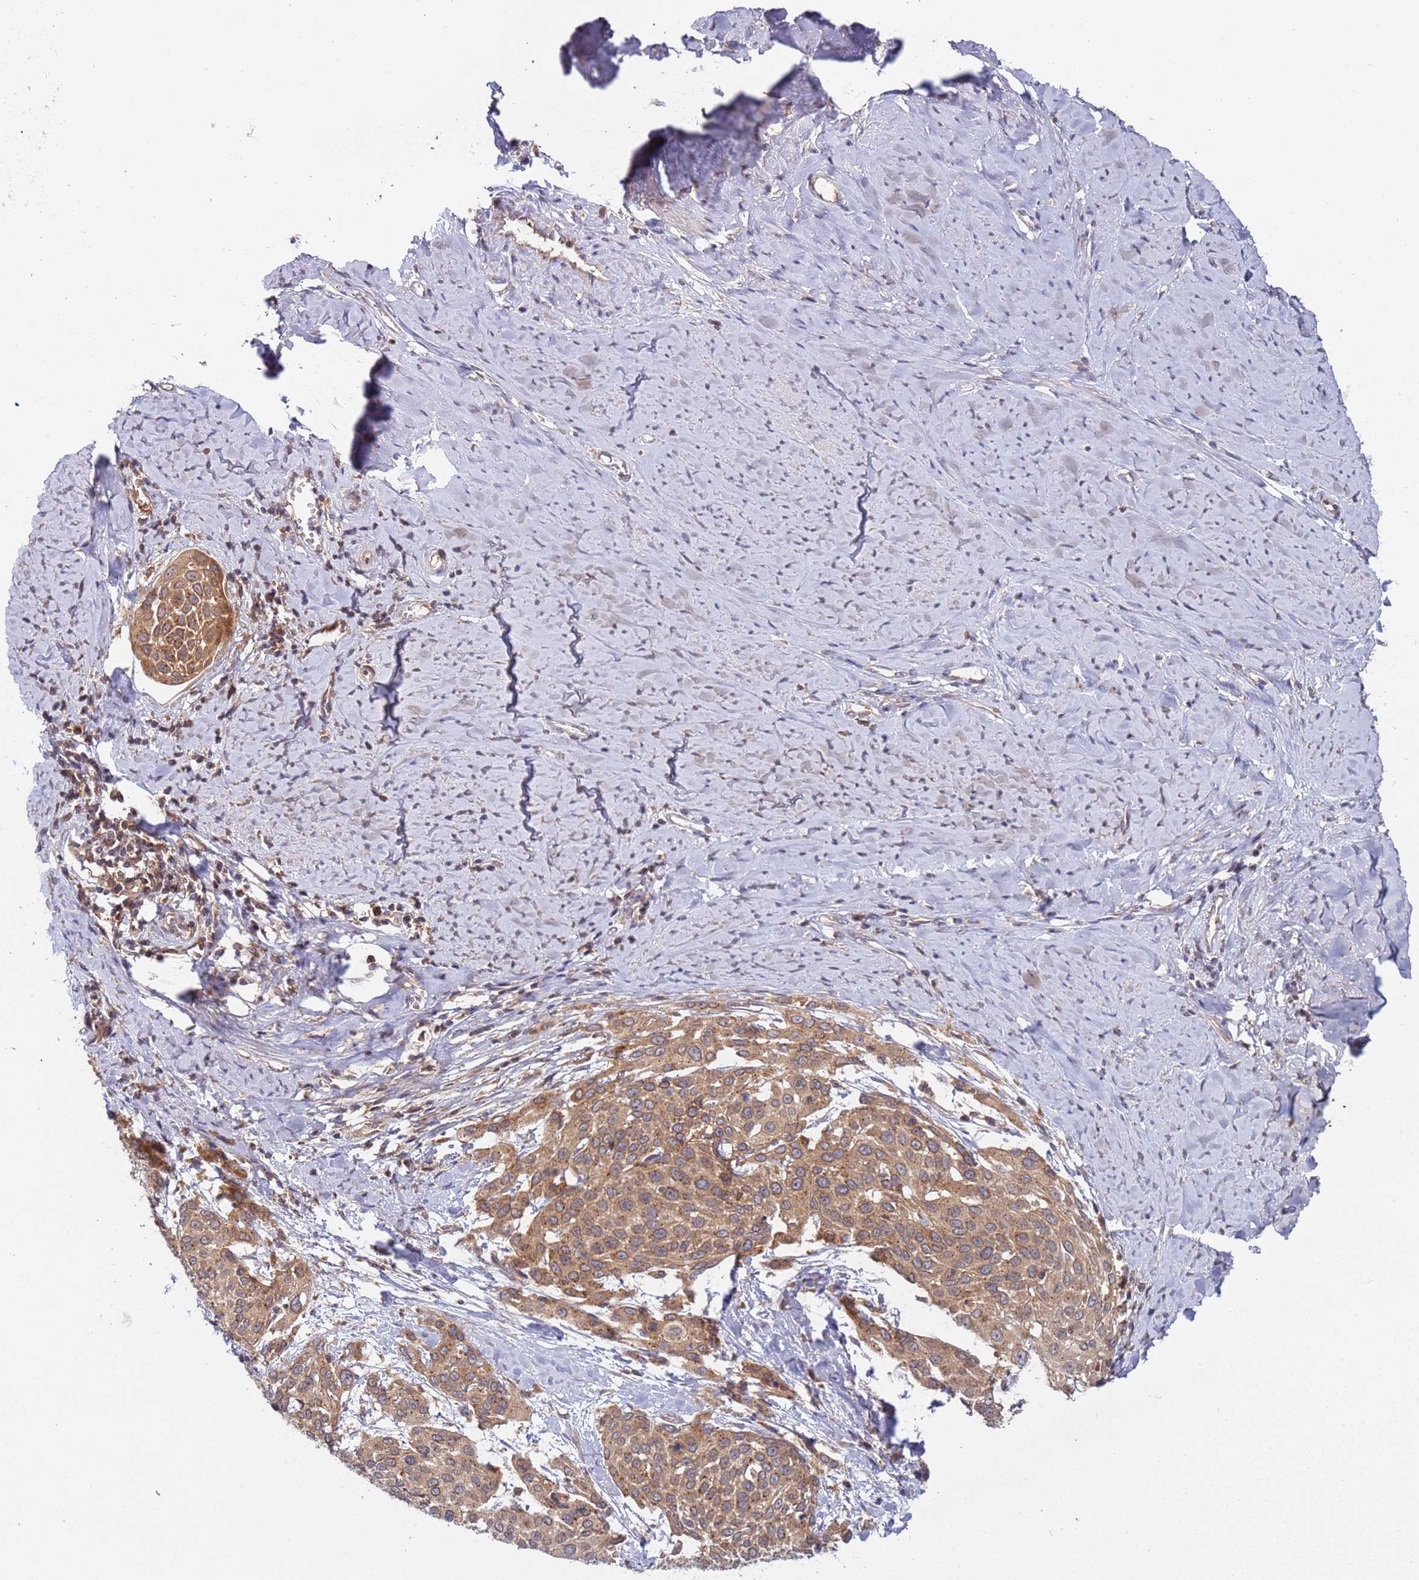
{"staining": {"intensity": "moderate", "quantity": ">75%", "location": "cytoplasmic/membranous"}, "tissue": "cervical cancer", "cell_type": "Tumor cells", "image_type": "cancer", "snomed": [{"axis": "morphology", "description": "Squamous cell carcinoma, NOS"}, {"axis": "topography", "description": "Cervix"}], "caption": "This histopathology image demonstrates cervical squamous cell carcinoma stained with immunohistochemistry (IHC) to label a protein in brown. The cytoplasmic/membranous of tumor cells show moderate positivity for the protein. Nuclei are counter-stained blue.", "gene": "OR5A2", "patient": {"sex": "female", "age": 44}}